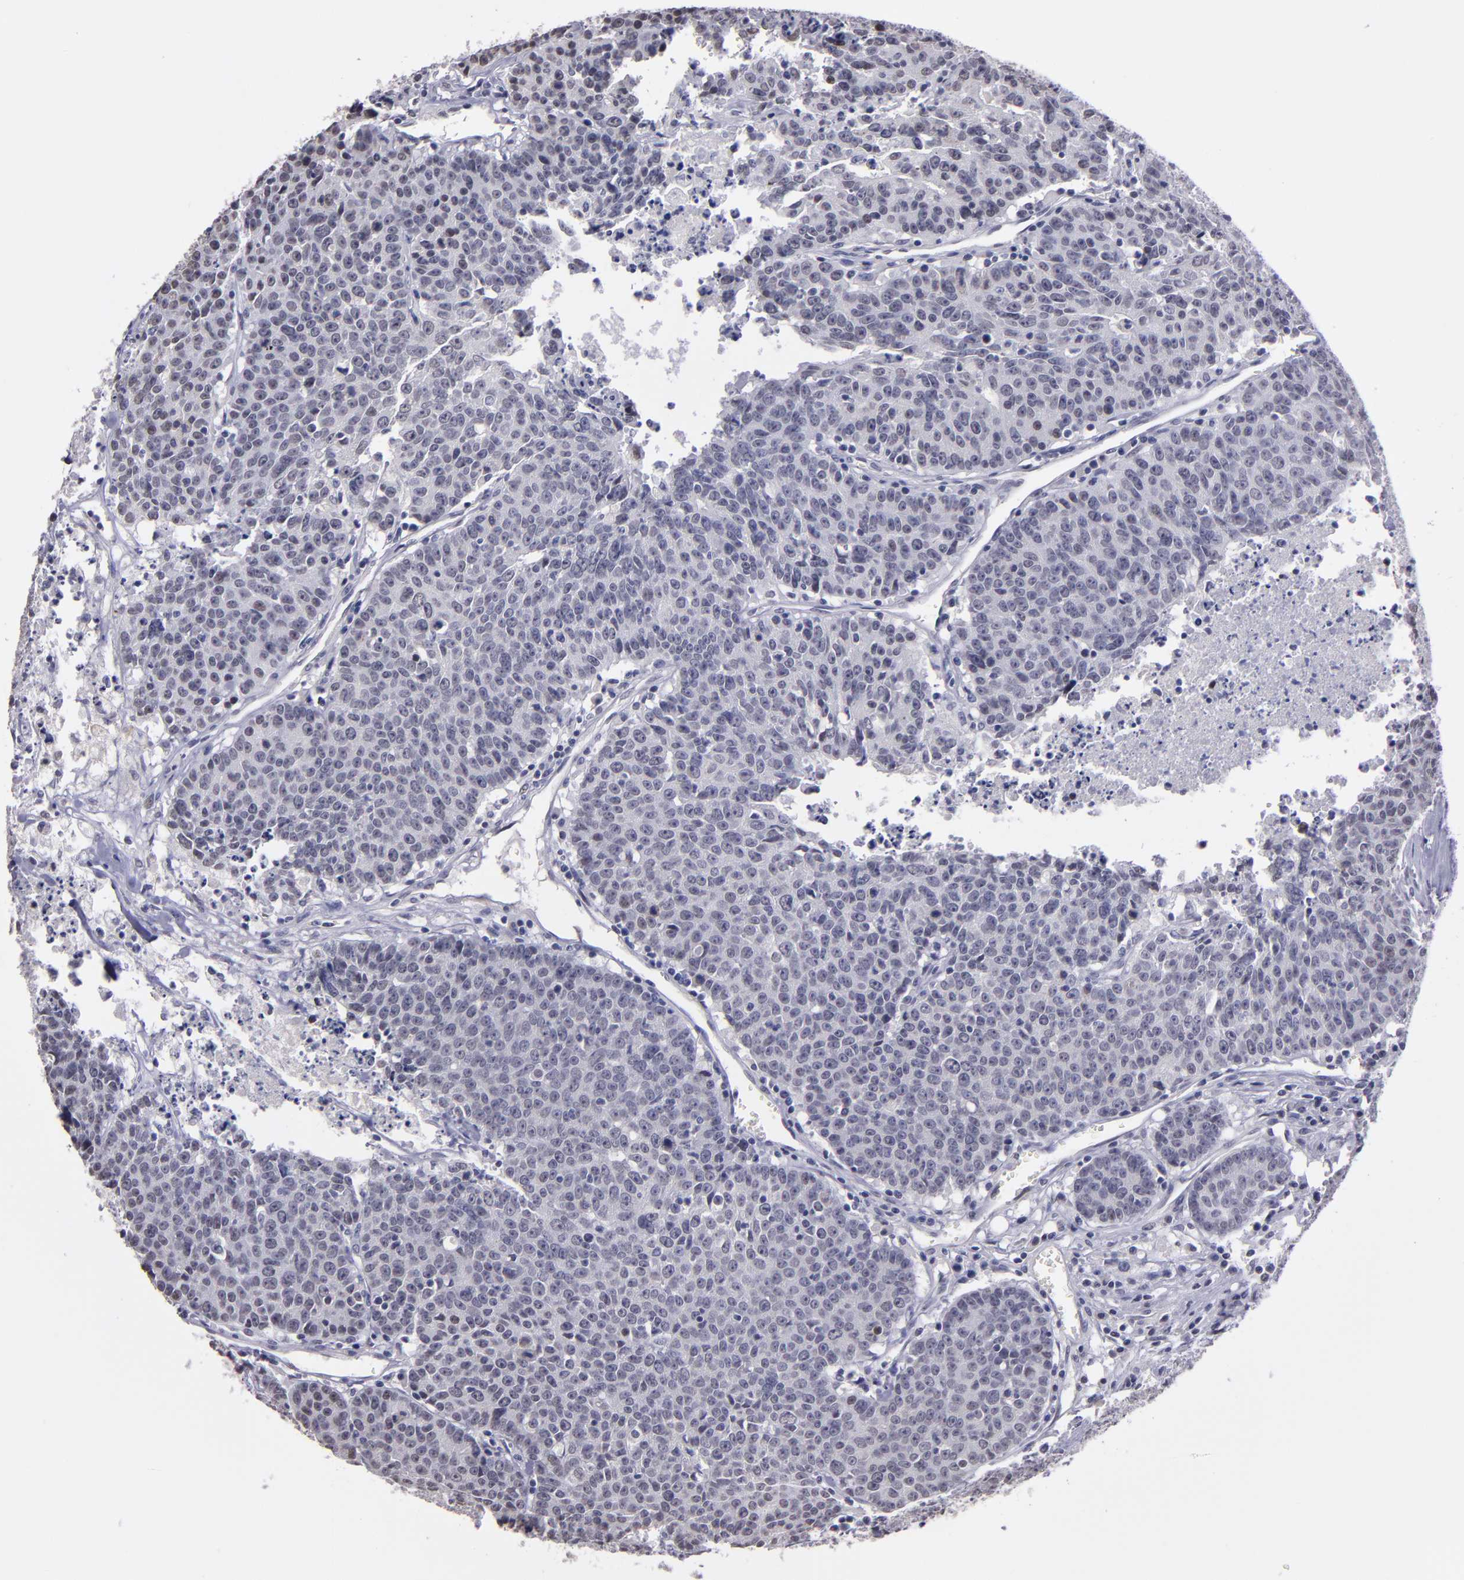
{"staining": {"intensity": "weak", "quantity": "<25%", "location": "nuclear"}, "tissue": "colorectal cancer", "cell_type": "Tumor cells", "image_type": "cancer", "snomed": [{"axis": "morphology", "description": "Adenocarcinoma, NOS"}, {"axis": "topography", "description": "Colon"}], "caption": "An IHC photomicrograph of colorectal cancer (adenocarcinoma) is shown. There is no staining in tumor cells of colorectal cancer (adenocarcinoma).", "gene": "NRXN3", "patient": {"sex": "female", "age": 53}}